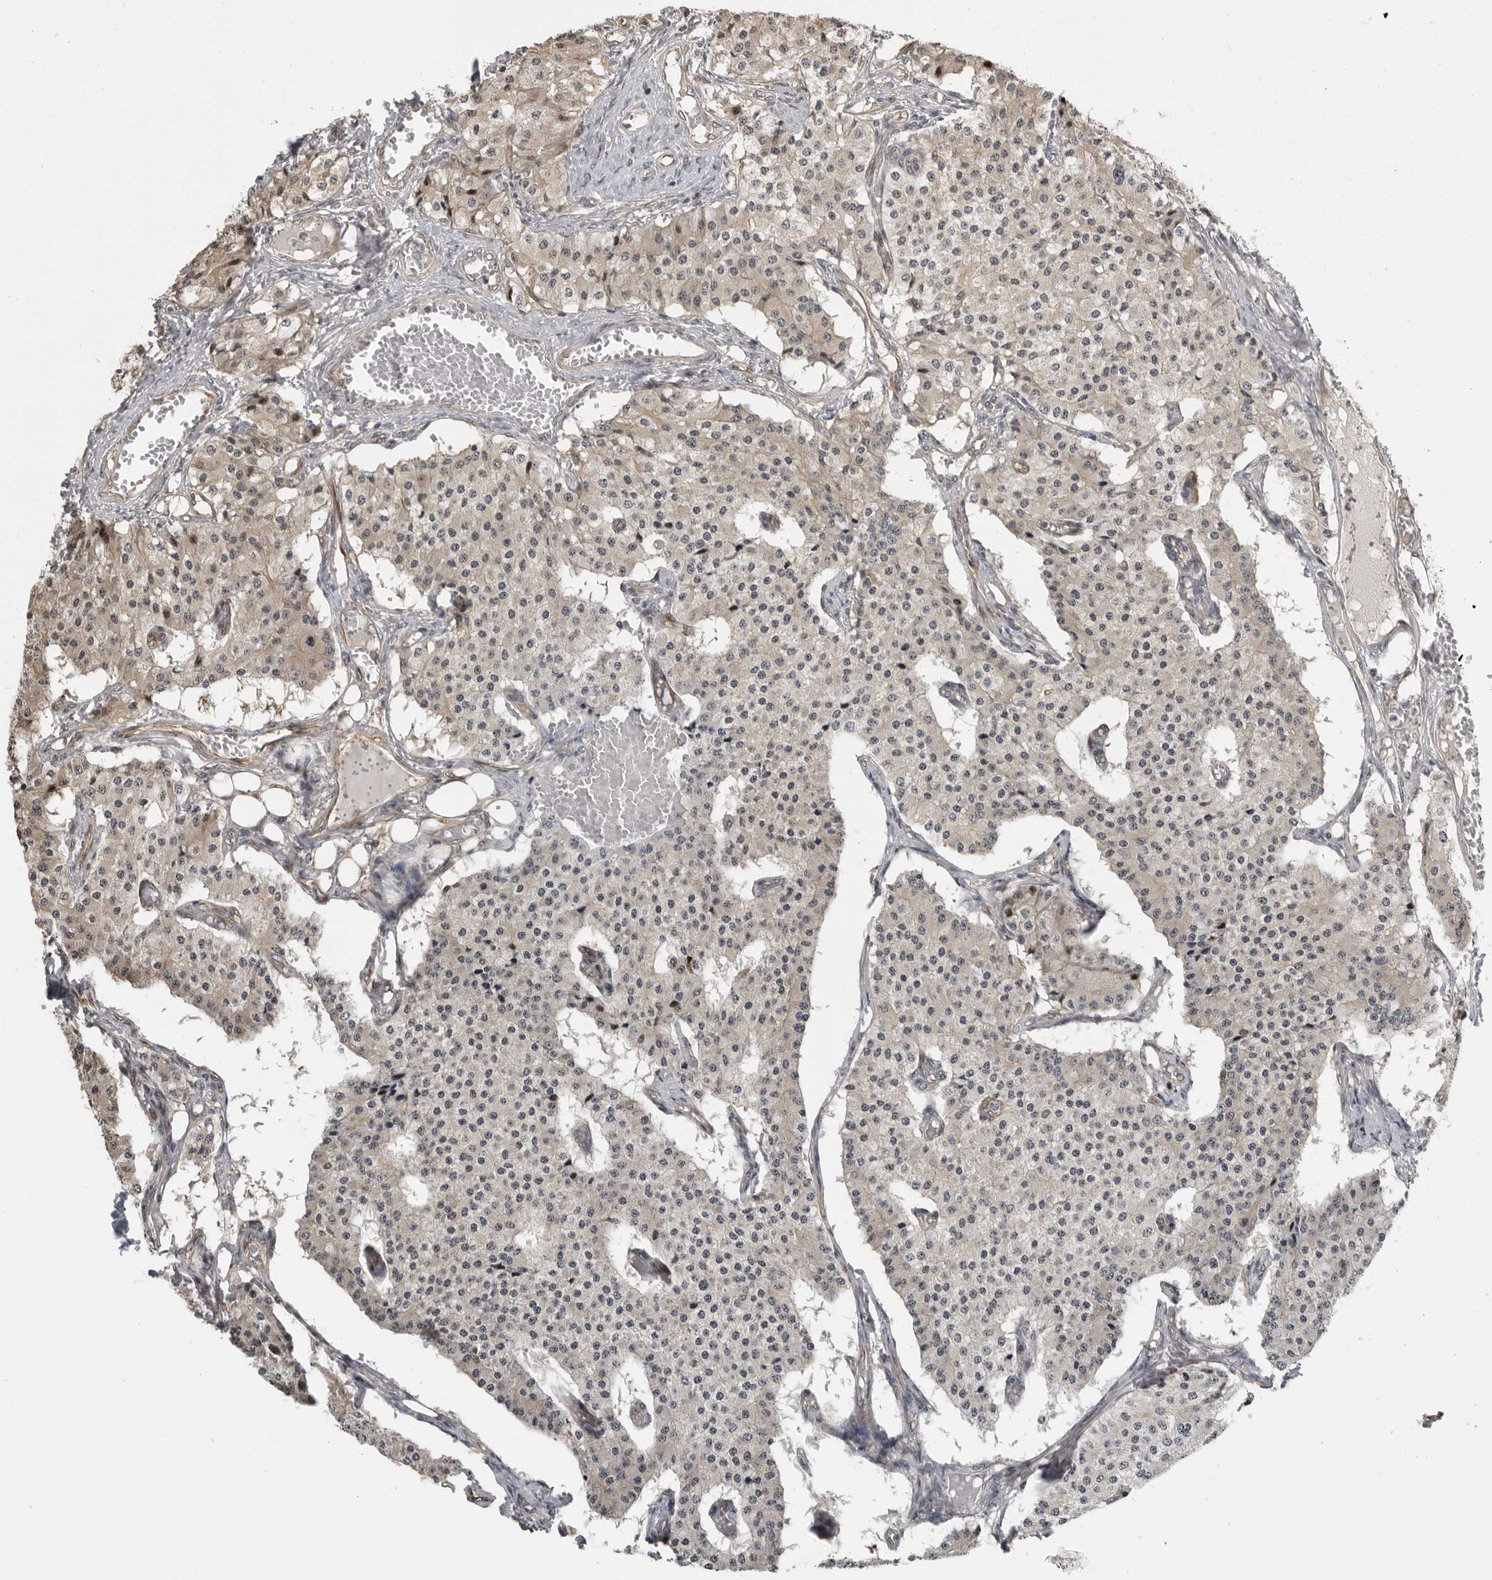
{"staining": {"intensity": "weak", "quantity": "<25%", "location": "cytoplasmic/membranous"}, "tissue": "carcinoid", "cell_type": "Tumor cells", "image_type": "cancer", "snomed": [{"axis": "morphology", "description": "Carcinoid, malignant, NOS"}, {"axis": "topography", "description": "Colon"}], "caption": "High power microscopy micrograph of an IHC histopathology image of carcinoid (malignant), revealing no significant positivity in tumor cells. The staining is performed using DAB (3,3'-diaminobenzidine) brown chromogen with nuclei counter-stained in using hematoxylin.", "gene": "PRRX2", "patient": {"sex": "female", "age": 52}}